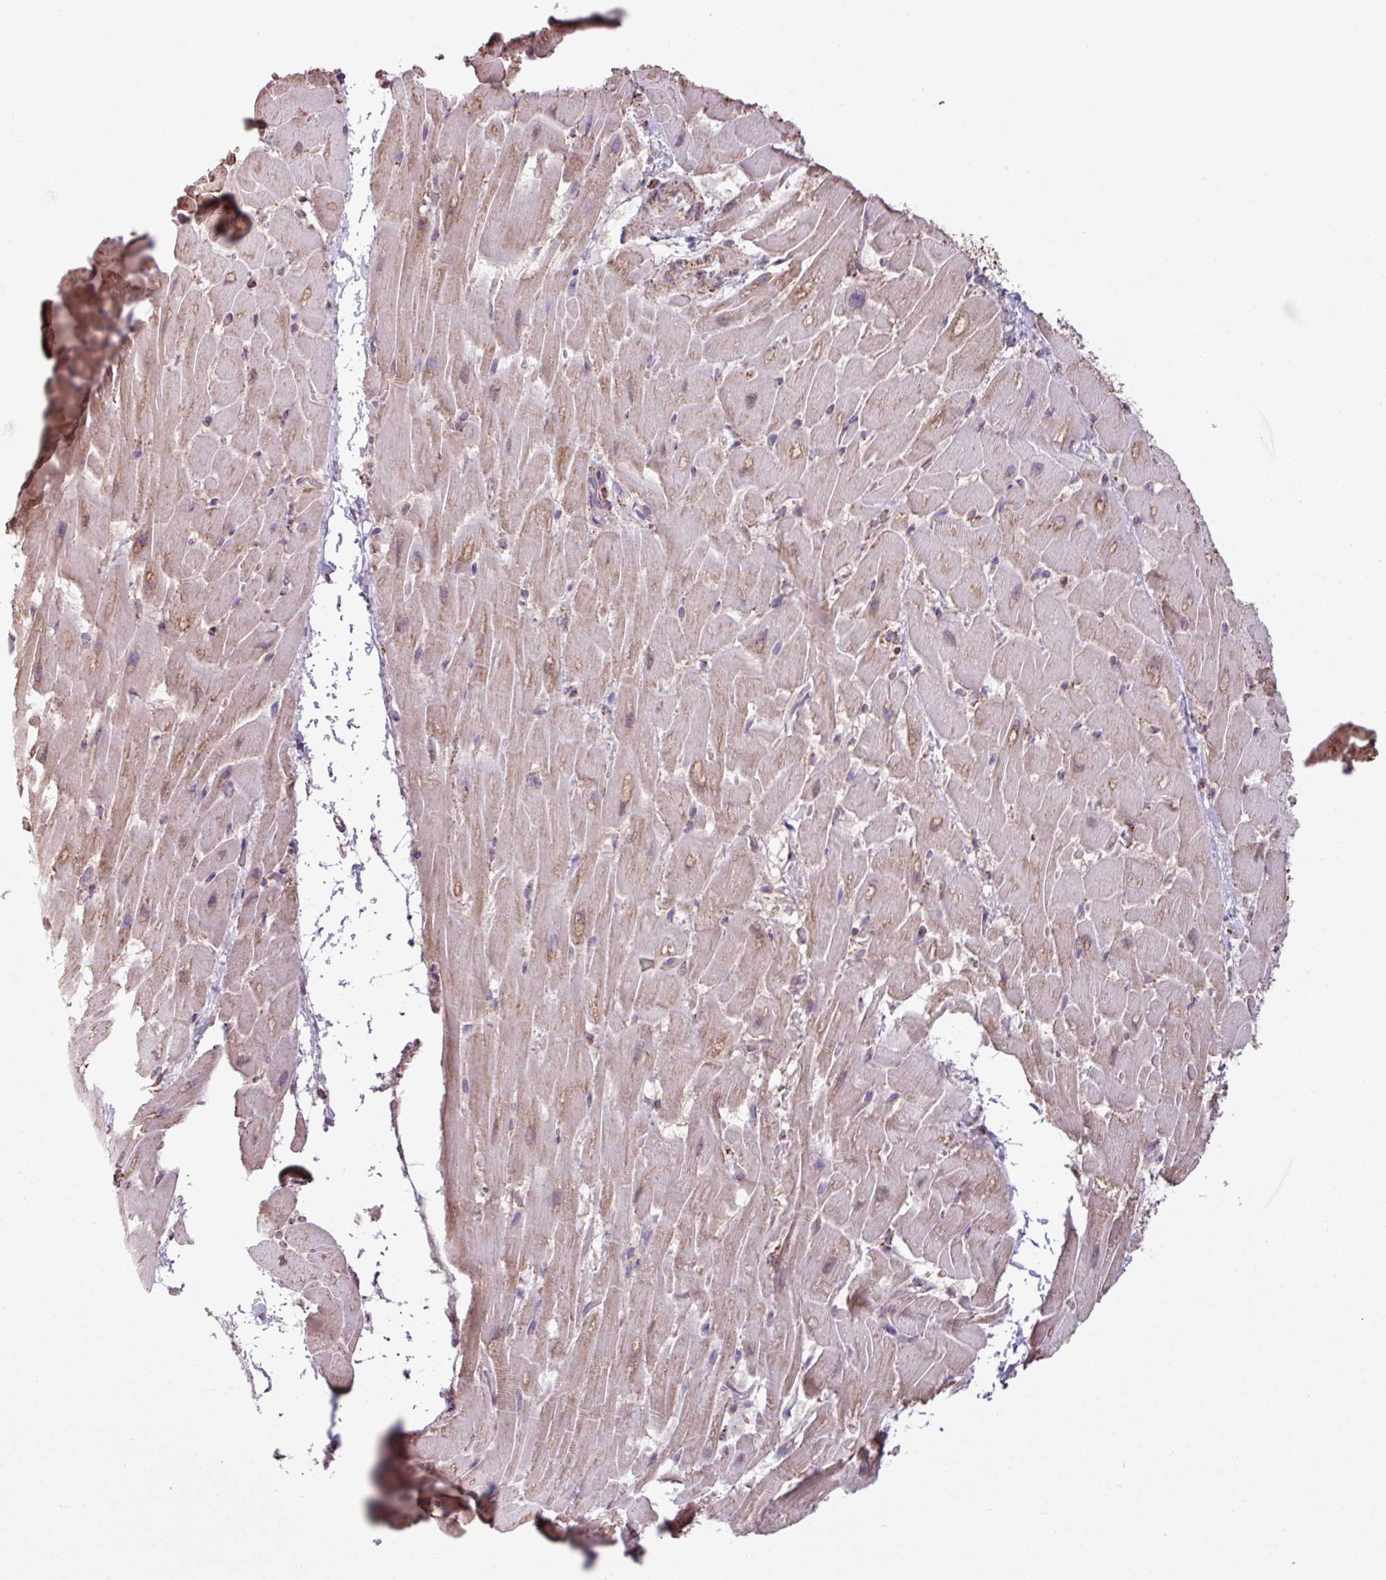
{"staining": {"intensity": "moderate", "quantity": ">75%", "location": "cytoplasmic/membranous"}, "tissue": "heart muscle", "cell_type": "Cardiomyocytes", "image_type": "normal", "snomed": [{"axis": "morphology", "description": "Normal tissue, NOS"}, {"axis": "topography", "description": "Heart"}], "caption": "Moderate cytoplasmic/membranous positivity is identified in approximately >75% of cardiomyocytes in benign heart muscle. The protein of interest is shown in brown color, while the nuclei are stained blue.", "gene": "ALG8", "patient": {"sex": "male", "age": 37}}